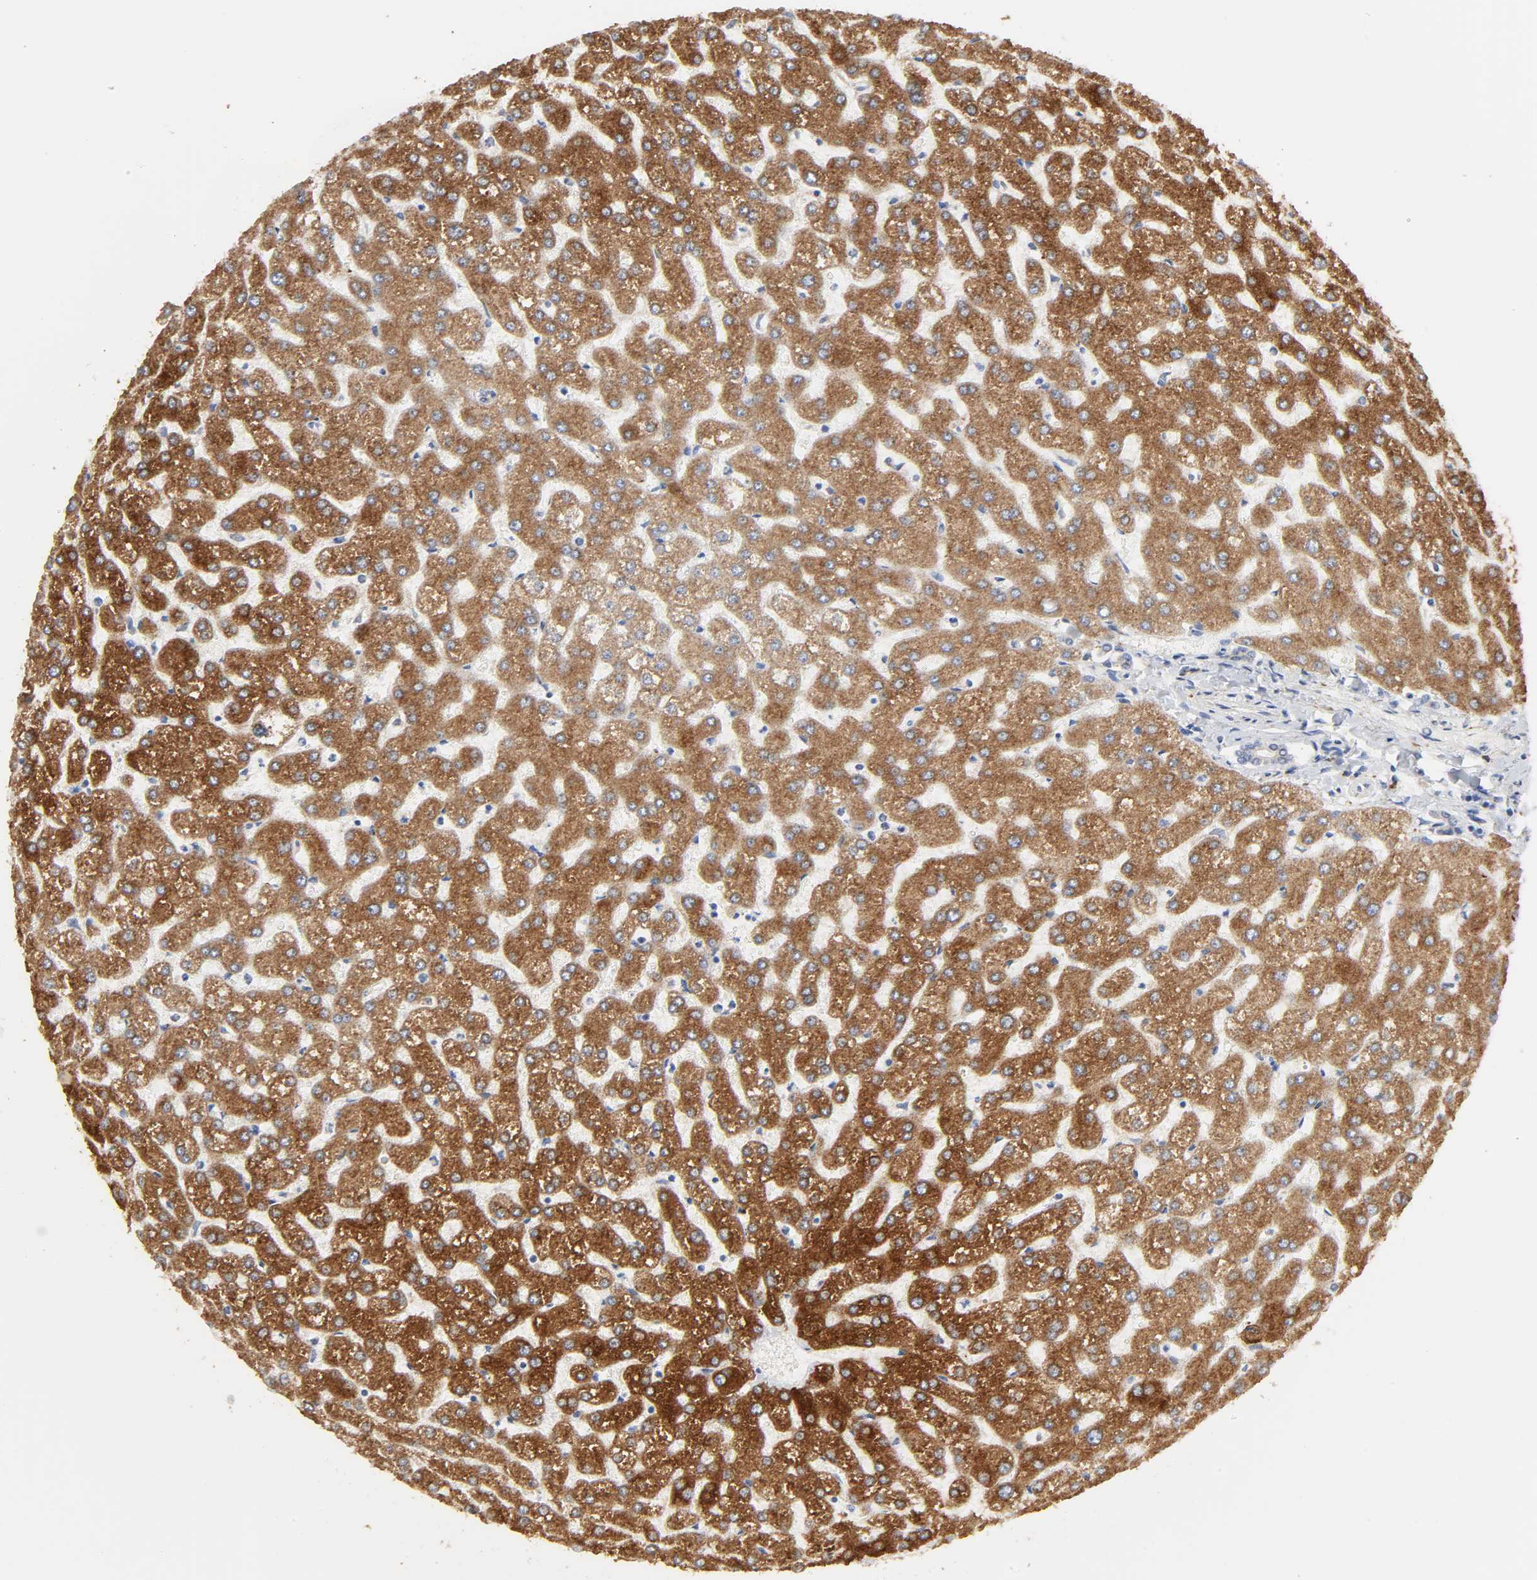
{"staining": {"intensity": "weak", "quantity": ">75%", "location": "cytoplasmic/membranous"}, "tissue": "liver", "cell_type": "Cholangiocytes", "image_type": "normal", "snomed": [{"axis": "morphology", "description": "Normal tissue, NOS"}, {"axis": "topography", "description": "Liver"}], "caption": "A brown stain labels weak cytoplasmic/membranous expression of a protein in cholangiocytes of benign liver. The protein of interest is shown in brown color, while the nuclei are stained blue.", "gene": "POR", "patient": {"sex": "female", "age": 32}}